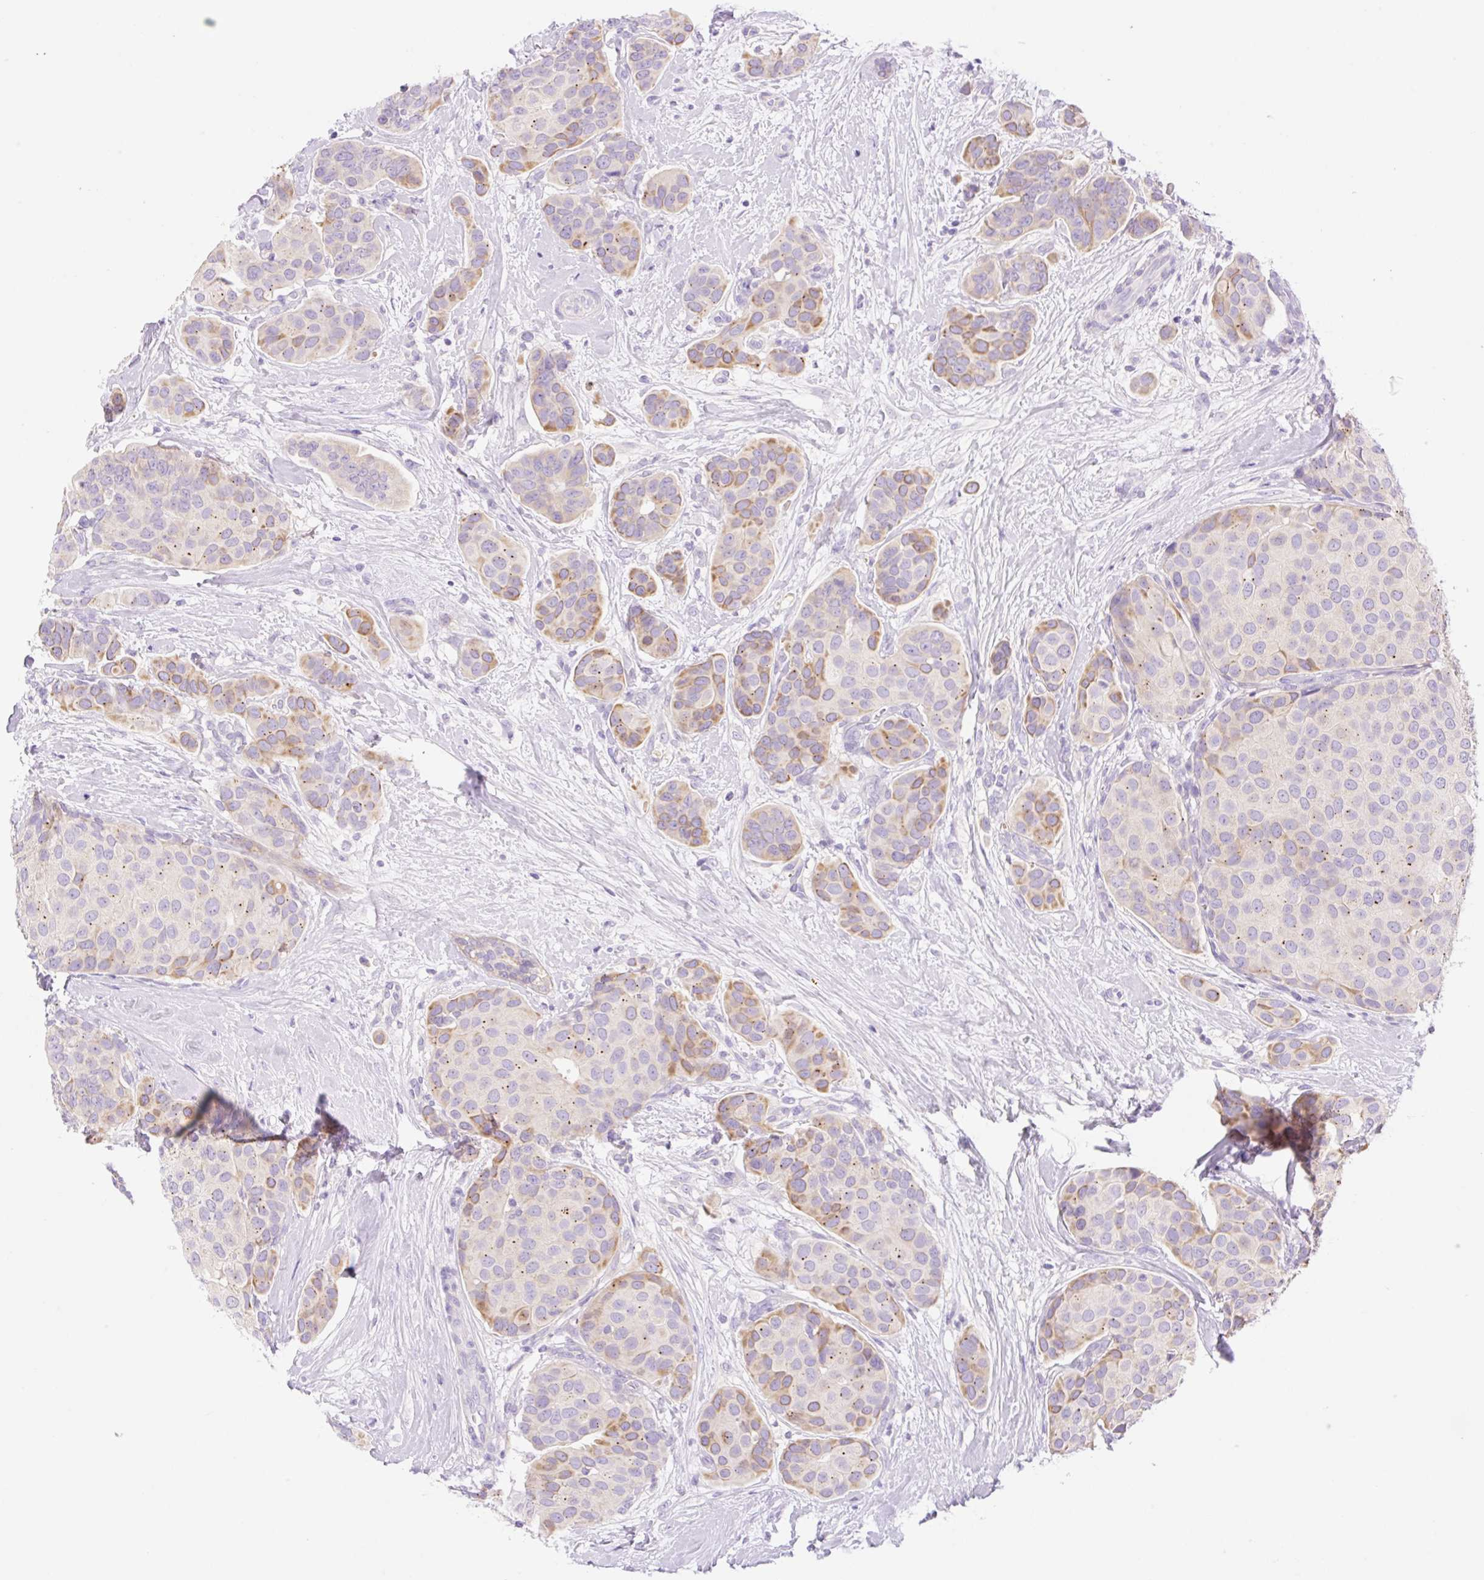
{"staining": {"intensity": "moderate", "quantity": "25%-75%", "location": "cytoplasmic/membranous"}, "tissue": "breast cancer", "cell_type": "Tumor cells", "image_type": "cancer", "snomed": [{"axis": "morphology", "description": "Duct carcinoma"}, {"axis": "topography", "description": "Breast"}], "caption": "Breast cancer tissue exhibits moderate cytoplasmic/membranous expression in about 25%-75% of tumor cells, visualized by immunohistochemistry. (DAB (3,3'-diaminobenzidine) IHC with brightfield microscopy, high magnification).", "gene": "DENND5A", "patient": {"sex": "female", "age": 70}}